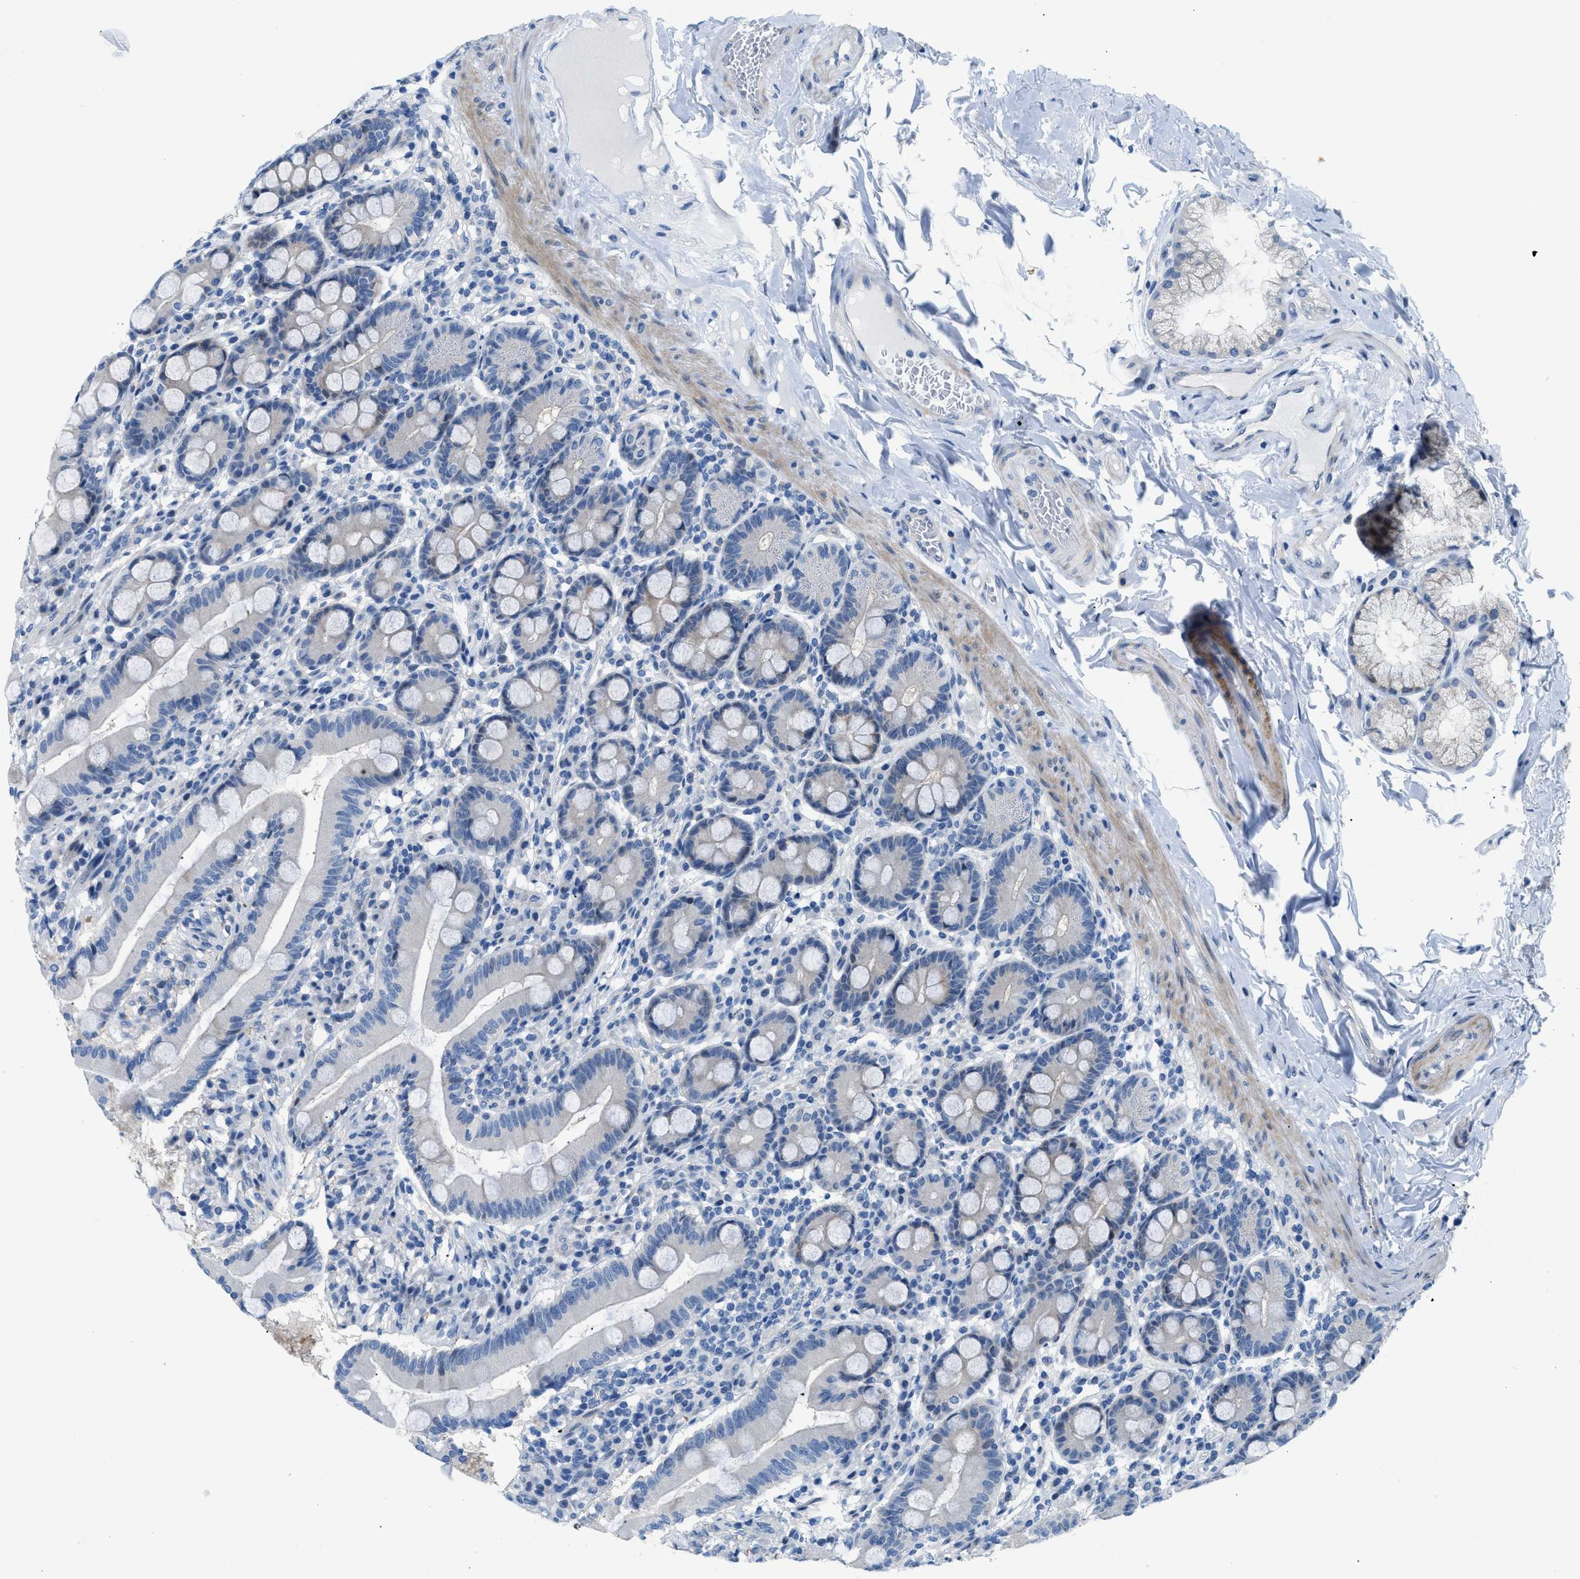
{"staining": {"intensity": "weak", "quantity": "<25%", "location": "cytoplasmic/membranous"}, "tissue": "duodenum", "cell_type": "Glandular cells", "image_type": "normal", "snomed": [{"axis": "morphology", "description": "Normal tissue, NOS"}, {"axis": "topography", "description": "Duodenum"}], "caption": "High magnification brightfield microscopy of normal duodenum stained with DAB (3,3'-diaminobenzidine) (brown) and counterstained with hematoxylin (blue): glandular cells show no significant expression. Nuclei are stained in blue.", "gene": "FDCSP", "patient": {"sex": "male", "age": 50}}